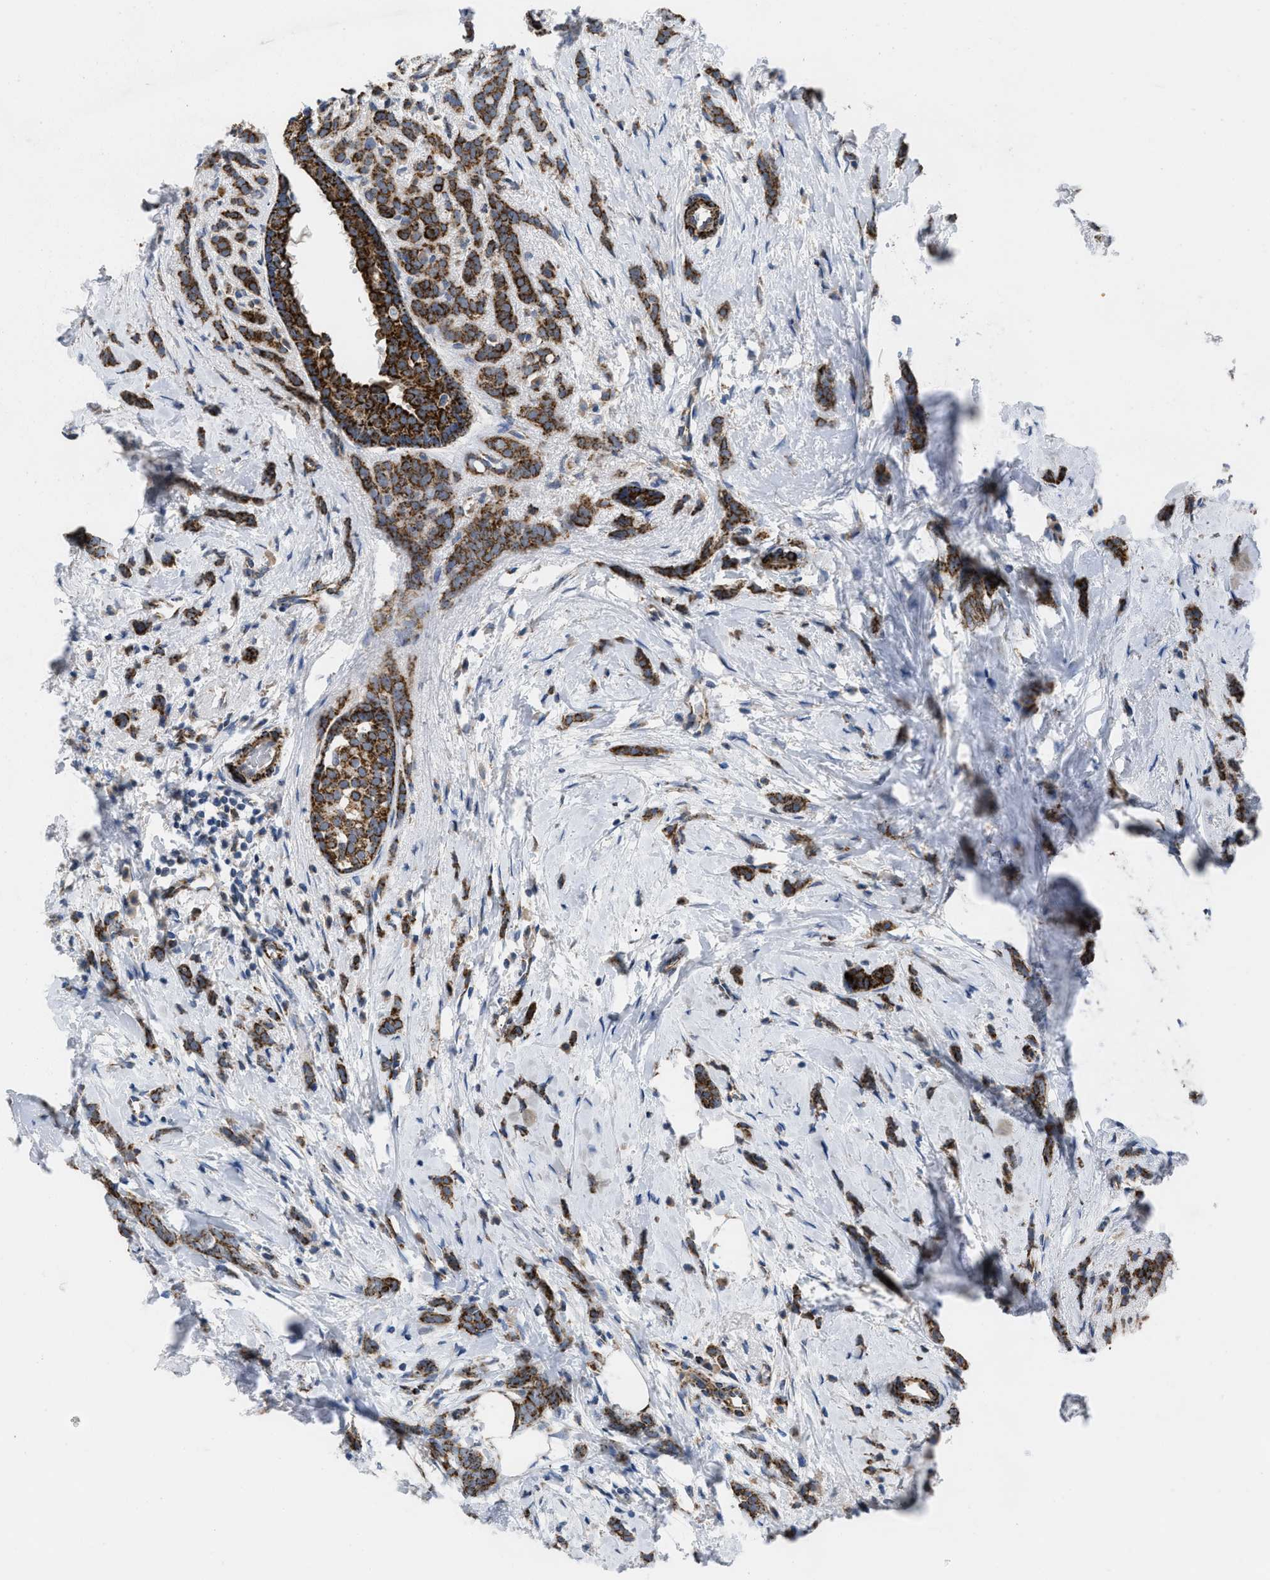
{"staining": {"intensity": "strong", "quantity": ">75%", "location": "cytoplasmic/membranous"}, "tissue": "breast cancer", "cell_type": "Tumor cells", "image_type": "cancer", "snomed": [{"axis": "morphology", "description": "Lobular carcinoma, in situ"}, {"axis": "morphology", "description": "Lobular carcinoma"}, {"axis": "topography", "description": "Breast"}], "caption": "Tumor cells exhibit strong cytoplasmic/membranous staining in approximately >75% of cells in breast cancer.", "gene": "AKAP1", "patient": {"sex": "female", "age": 41}}